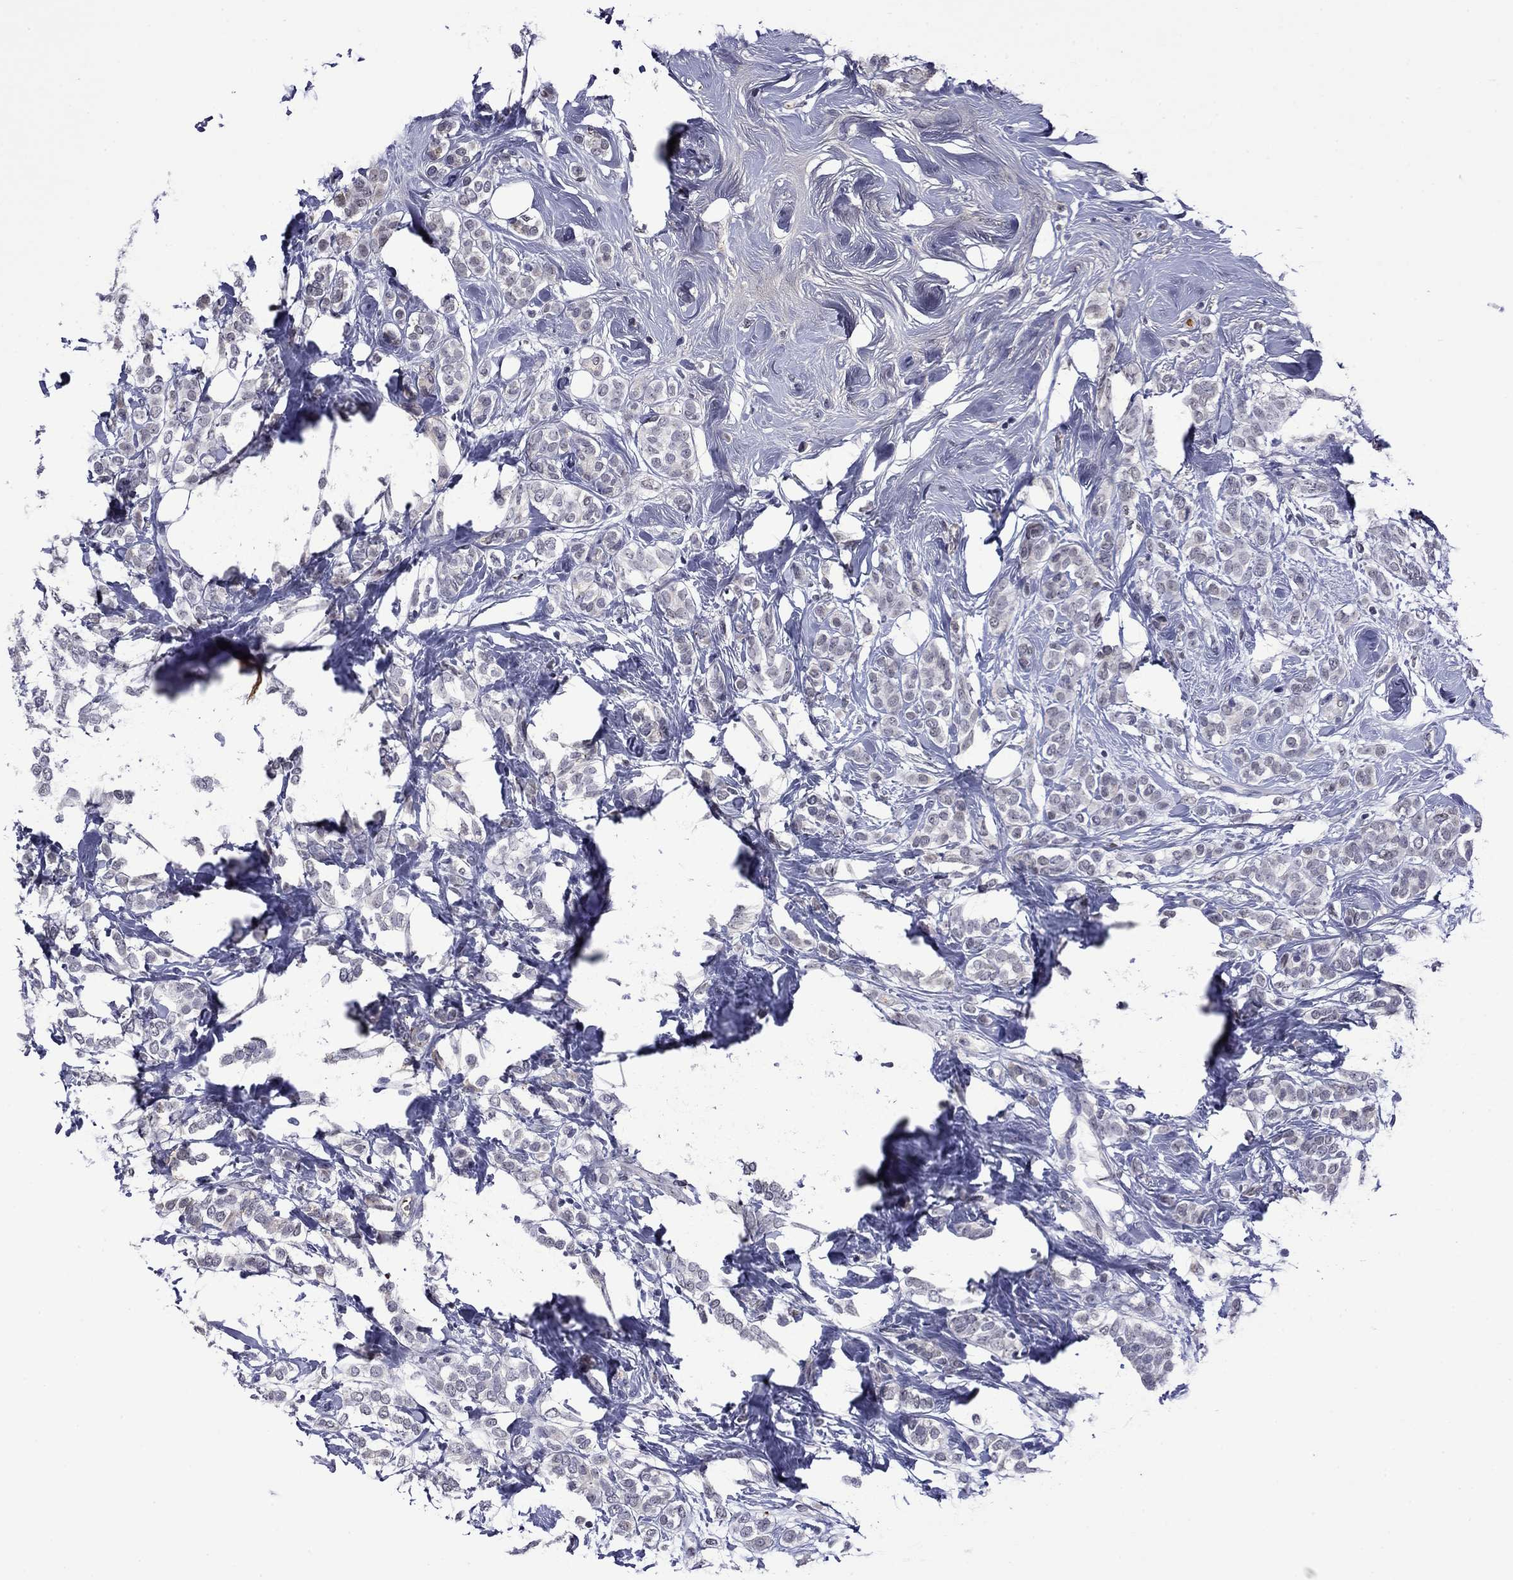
{"staining": {"intensity": "negative", "quantity": "none", "location": "none"}, "tissue": "breast cancer", "cell_type": "Tumor cells", "image_type": "cancer", "snomed": [{"axis": "morphology", "description": "Lobular carcinoma"}, {"axis": "topography", "description": "Breast"}], "caption": "Immunohistochemistry (IHC) image of neoplastic tissue: human breast cancer (lobular carcinoma) stained with DAB (3,3'-diaminobenzidine) shows no significant protein staining in tumor cells.", "gene": "APOA2", "patient": {"sex": "female", "age": 49}}